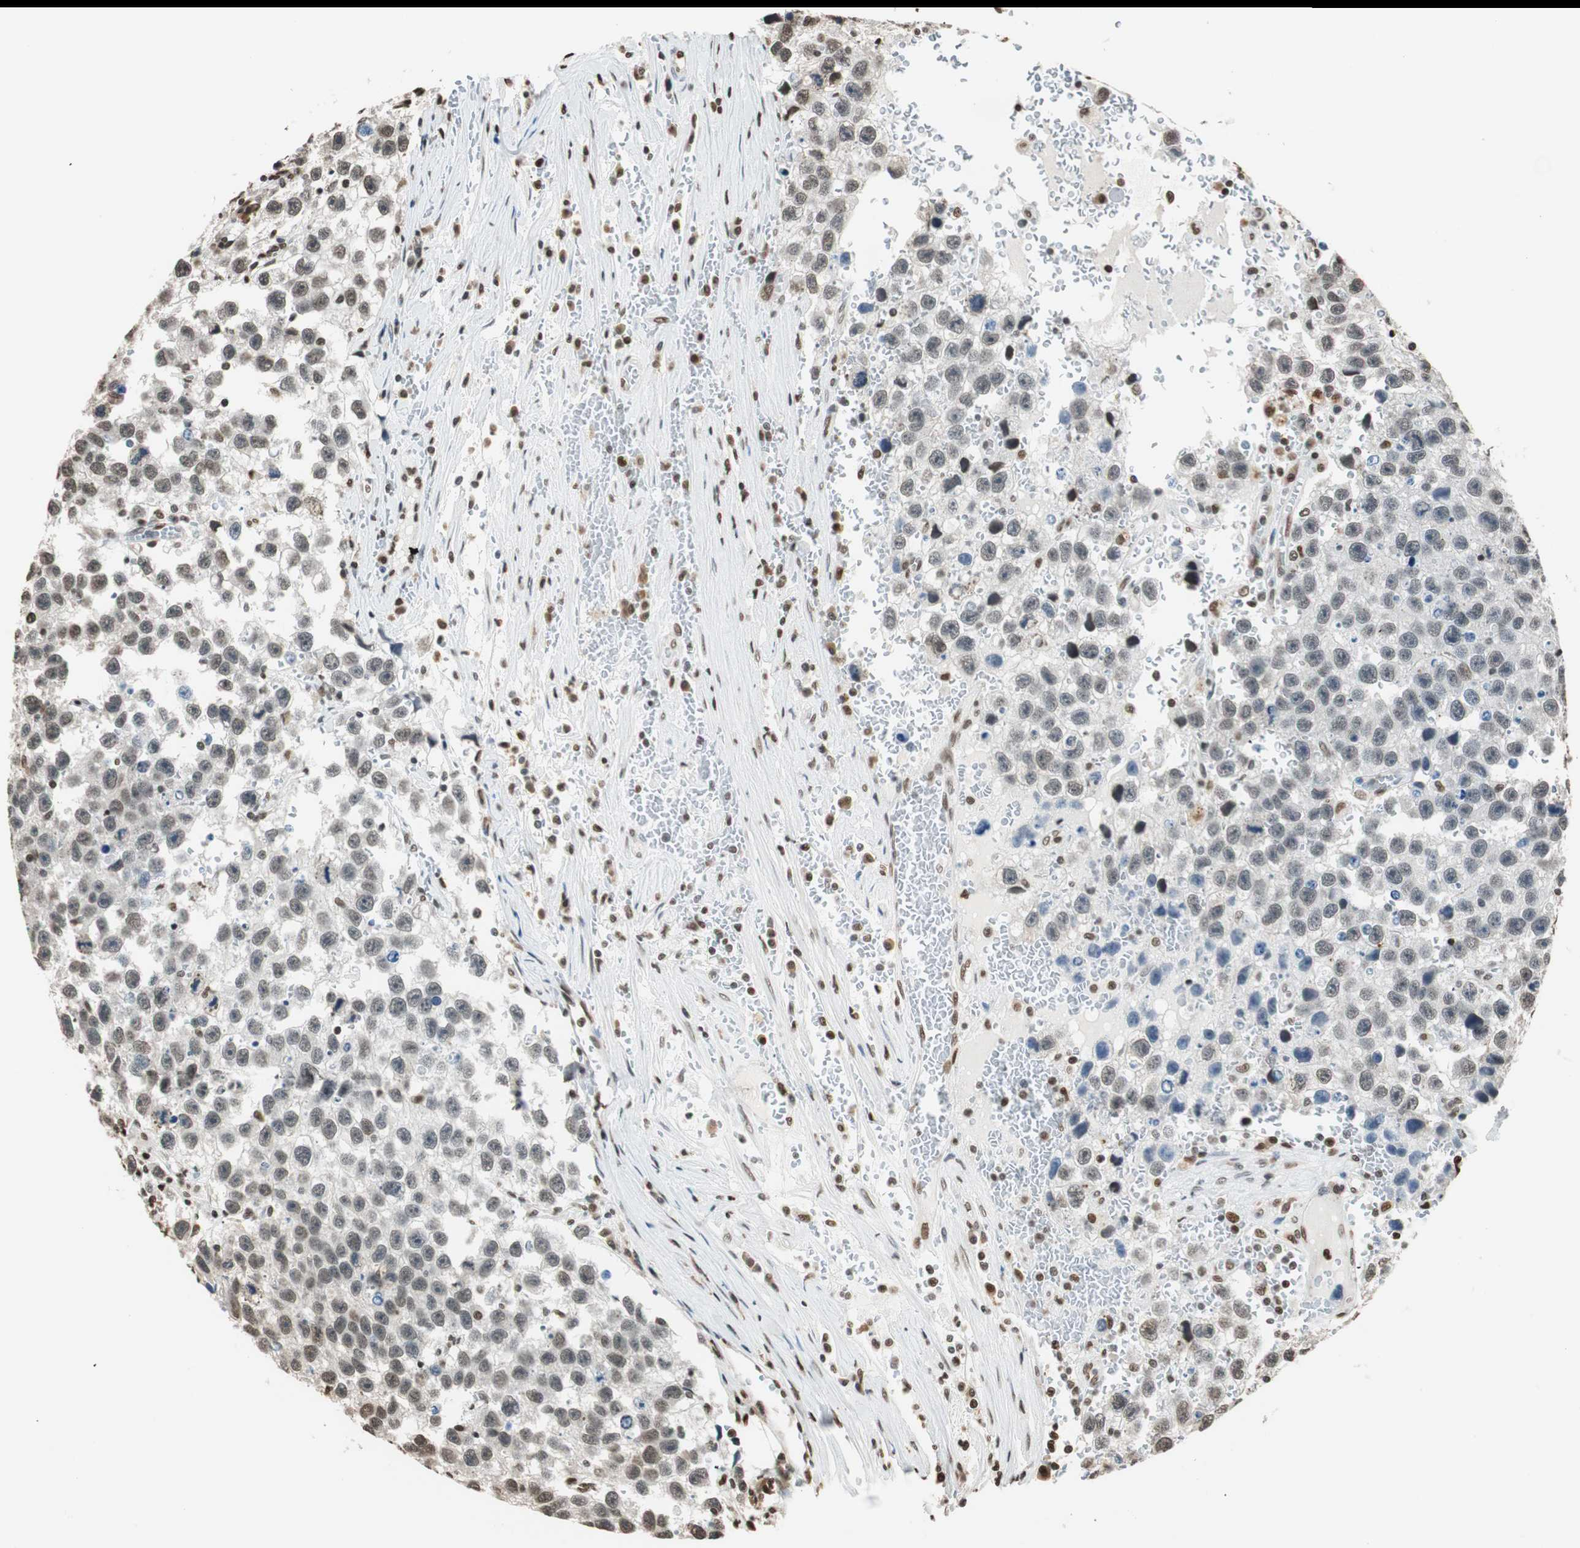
{"staining": {"intensity": "weak", "quantity": "25%-75%", "location": "nuclear"}, "tissue": "testis cancer", "cell_type": "Tumor cells", "image_type": "cancer", "snomed": [{"axis": "morphology", "description": "Seminoma, NOS"}, {"axis": "topography", "description": "Testis"}], "caption": "Weak nuclear protein expression is appreciated in approximately 25%-75% of tumor cells in testis cancer (seminoma).", "gene": "FANCG", "patient": {"sex": "male", "age": 33}}